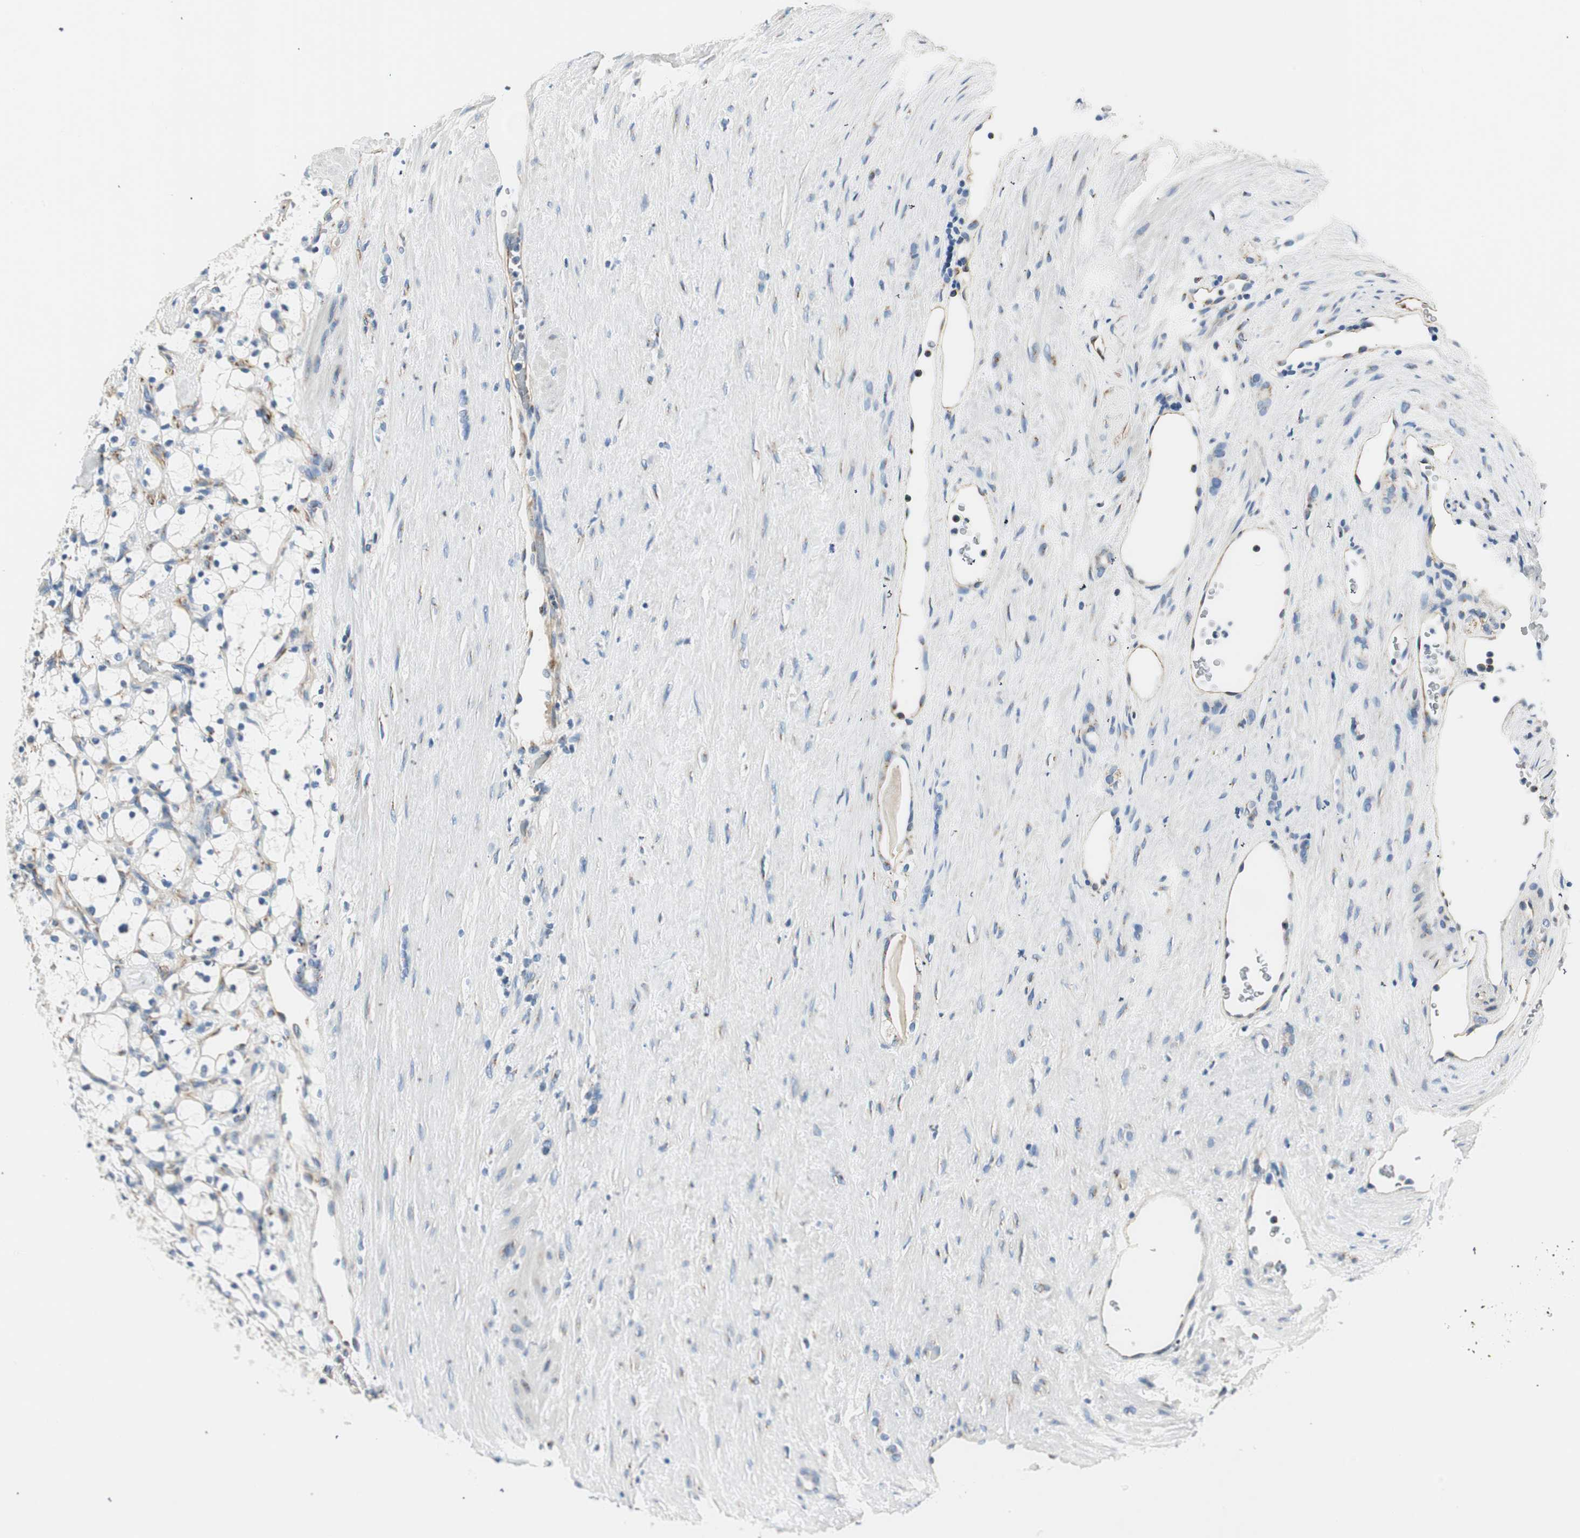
{"staining": {"intensity": "negative", "quantity": "none", "location": "none"}, "tissue": "renal cancer", "cell_type": "Tumor cells", "image_type": "cancer", "snomed": [{"axis": "morphology", "description": "Adenocarcinoma, NOS"}, {"axis": "topography", "description": "Kidney"}], "caption": "High power microscopy micrograph of an immunohistochemistry (IHC) image of adenocarcinoma (renal), revealing no significant expression in tumor cells.", "gene": "TMF1", "patient": {"sex": "female", "age": 69}}